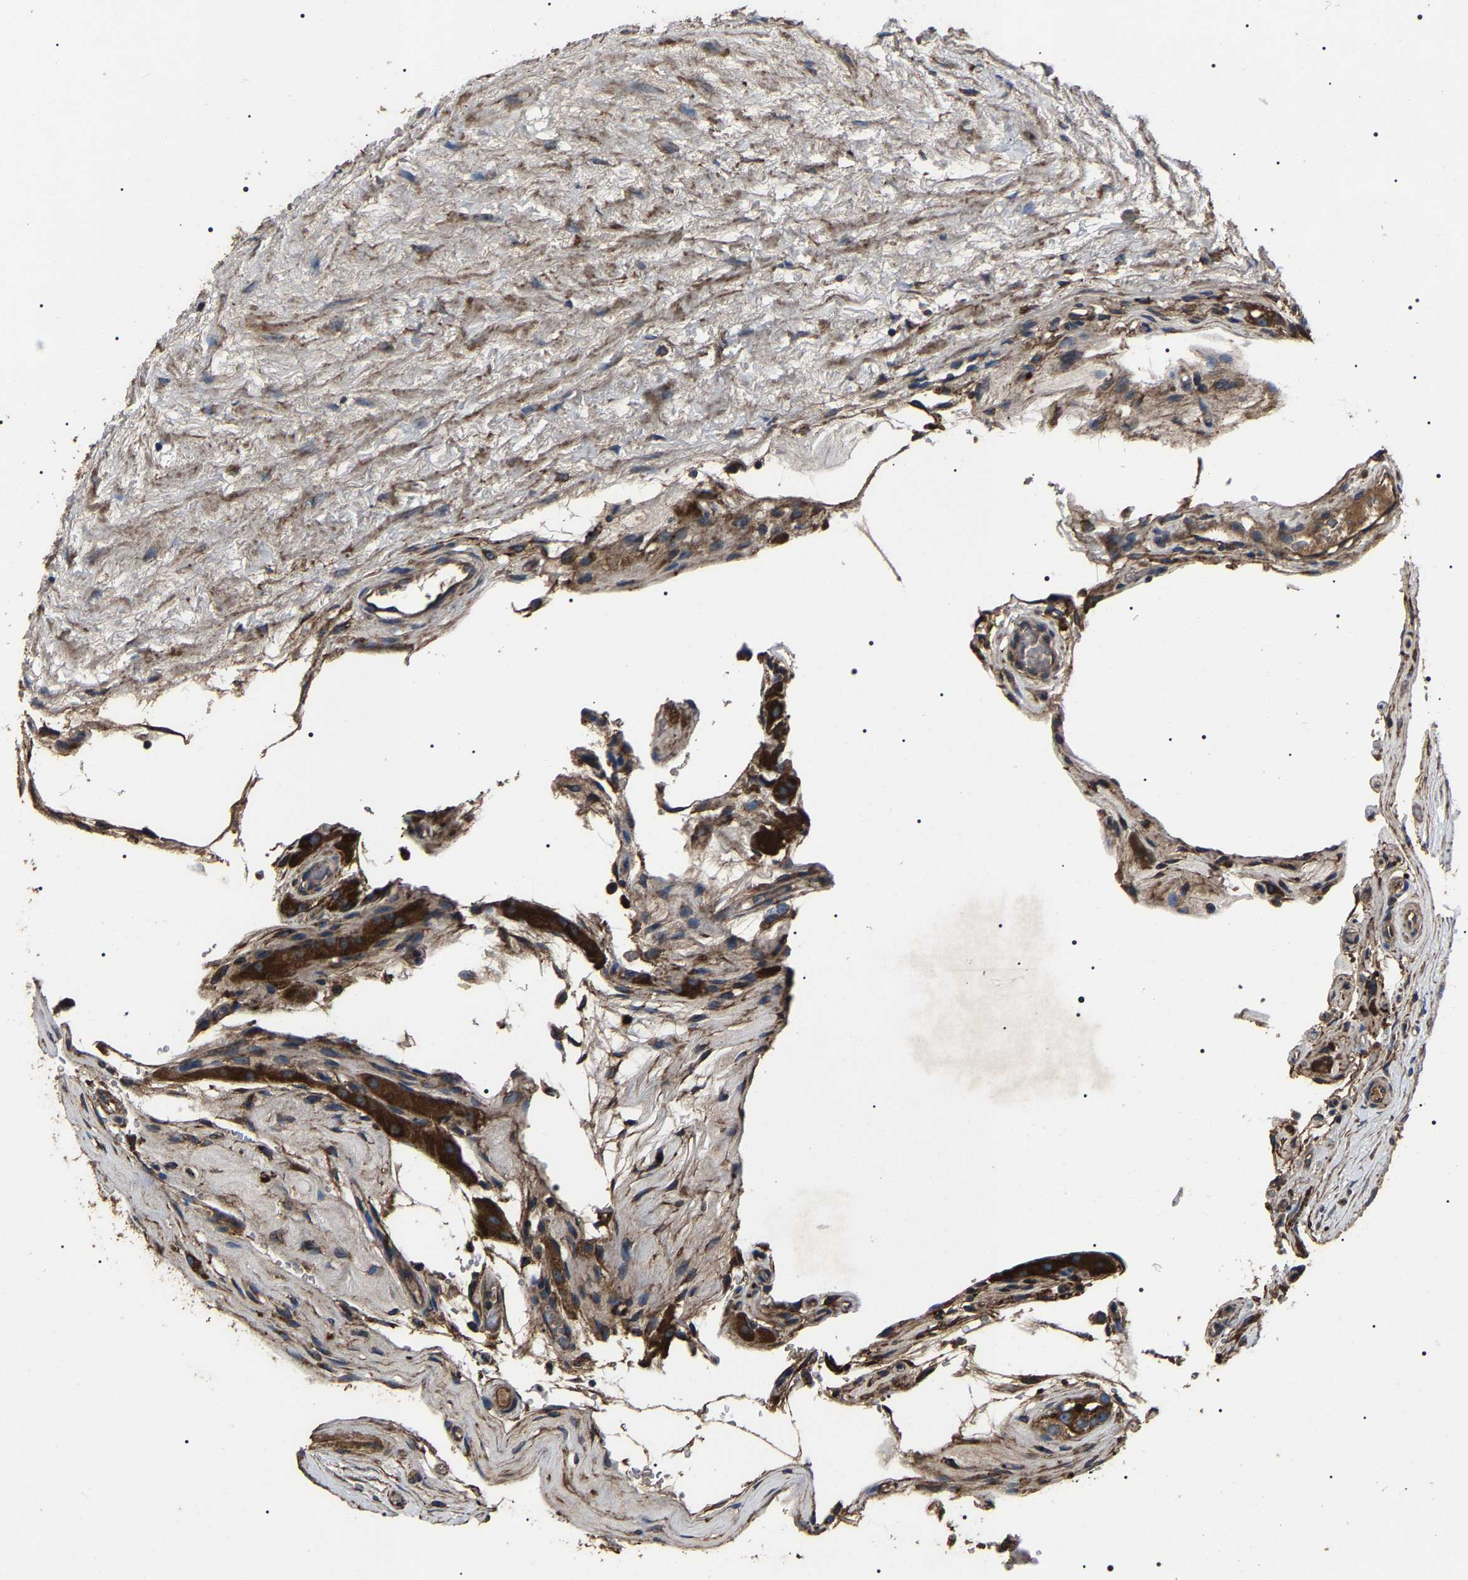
{"staining": {"intensity": "strong", "quantity": ">75%", "location": "cytoplasmic/membranous"}, "tissue": "testis cancer", "cell_type": "Tumor cells", "image_type": "cancer", "snomed": [{"axis": "morphology", "description": "Seminoma, NOS"}, {"axis": "topography", "description": "Testis"}], "caption": "Human seminoma (testis) stained for a protein (brown) shows strong cytoplasmic/membranous positive positivity in approximately >75% of tumor cells.", "gene": "HSCB", "patient": {"sex": "male", "age": 71}}